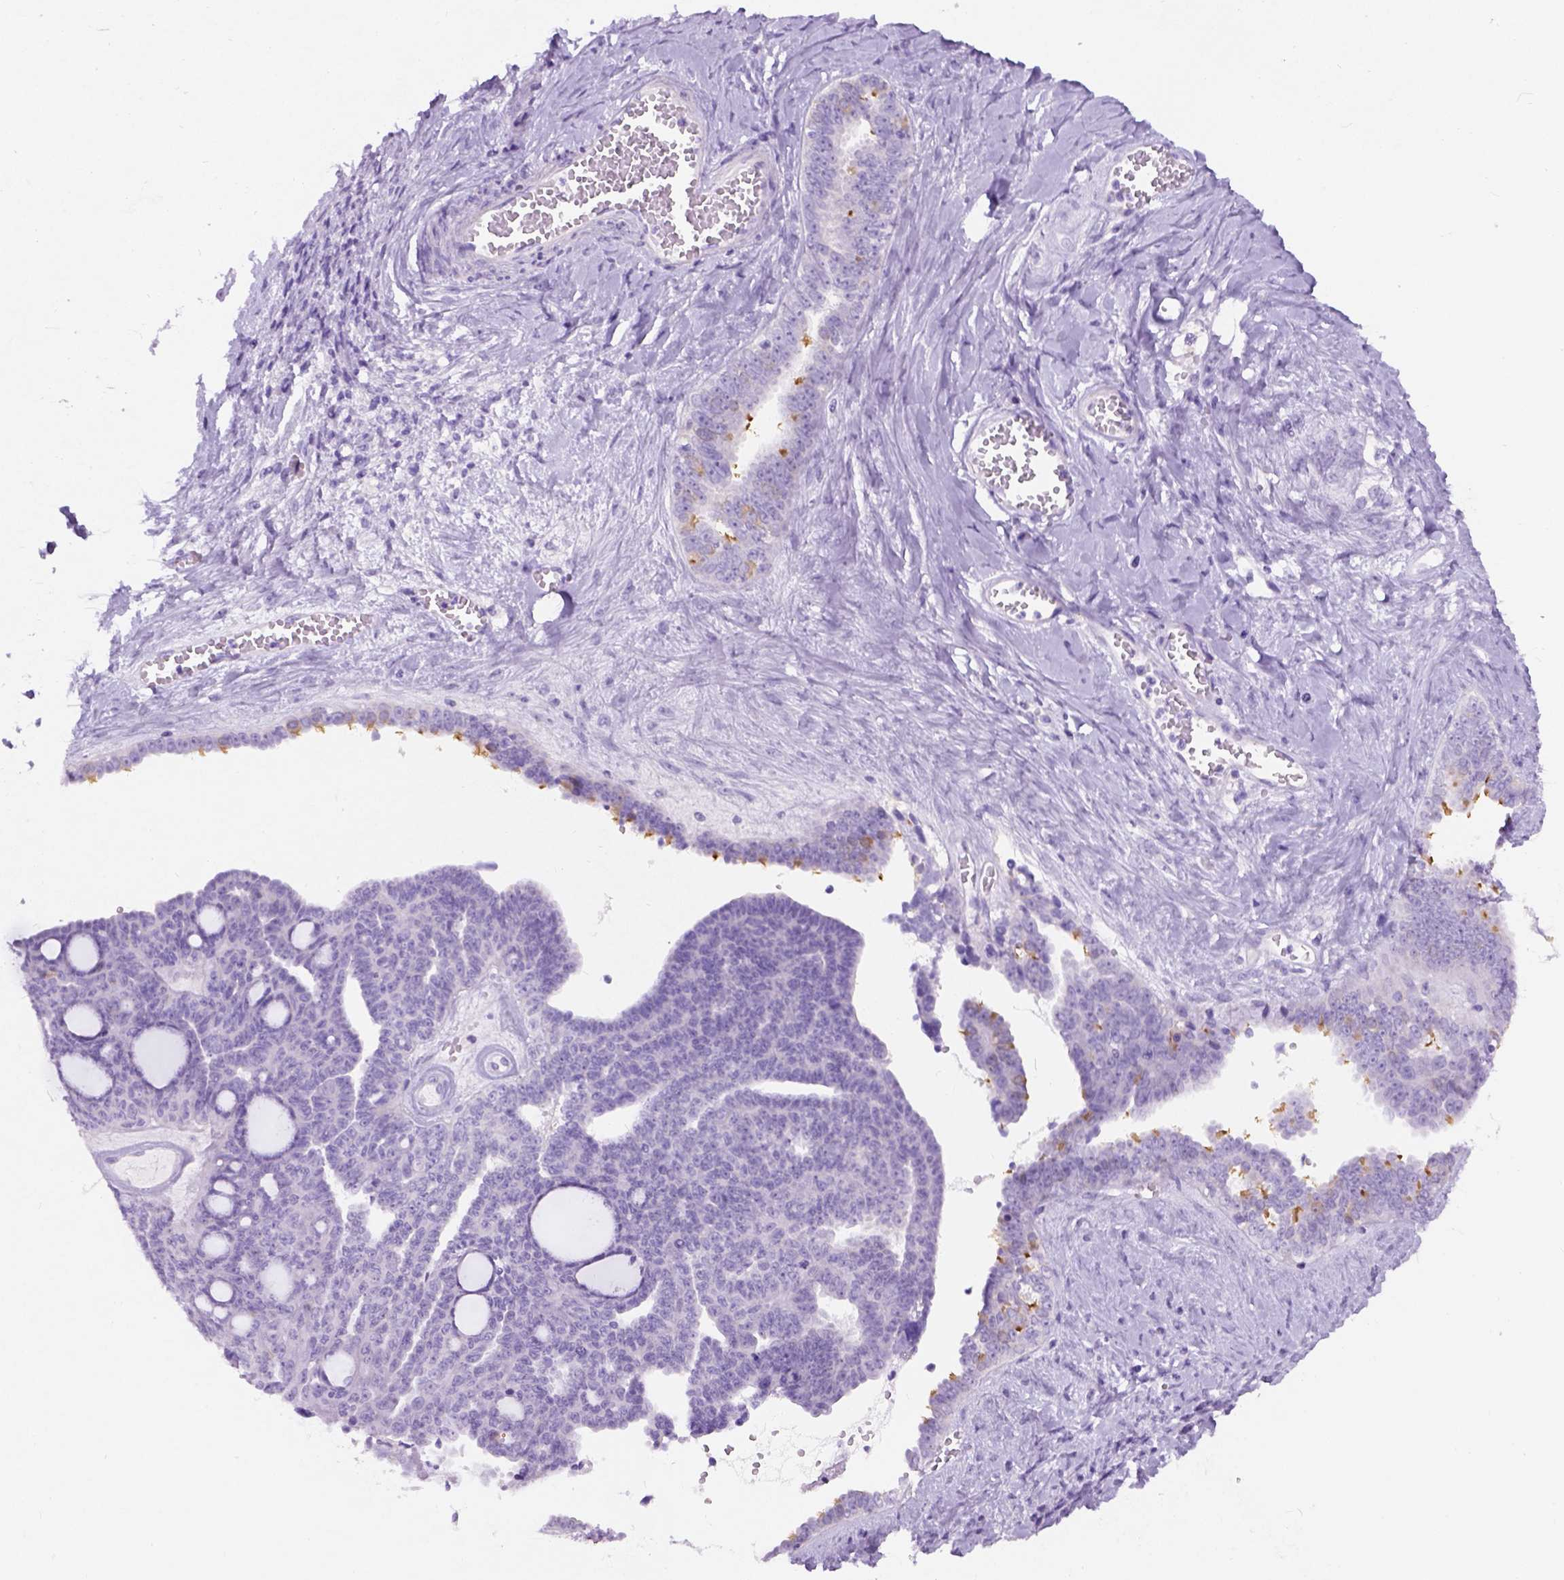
{"staining": {"intensity": "negative", "quantity": "none", "location": "none"}, "tissue": "ovarian cancer", "cell_type": "Tumor cells", "image_type": "cancer", "snomed": [{"axis": "morphology", "description": "Cystadenocarcinoma, serous, NOS"}, {"axis": "topography", "description": "Ovary"}], "caption": "DAB (3,3'-diaminobenzidine) immunohistochemical staining of human serous cystadenocarcinoma (ovarian) reveals no significant staining in tumor cells. (Stains: DAB immunohistochemistry (IHC) with hematoxylin counter stain, Microscopy: brightfield microscopy at high magnification).", "gene": "C7orf57", "patient": {"sex": "female", "age": 71}}